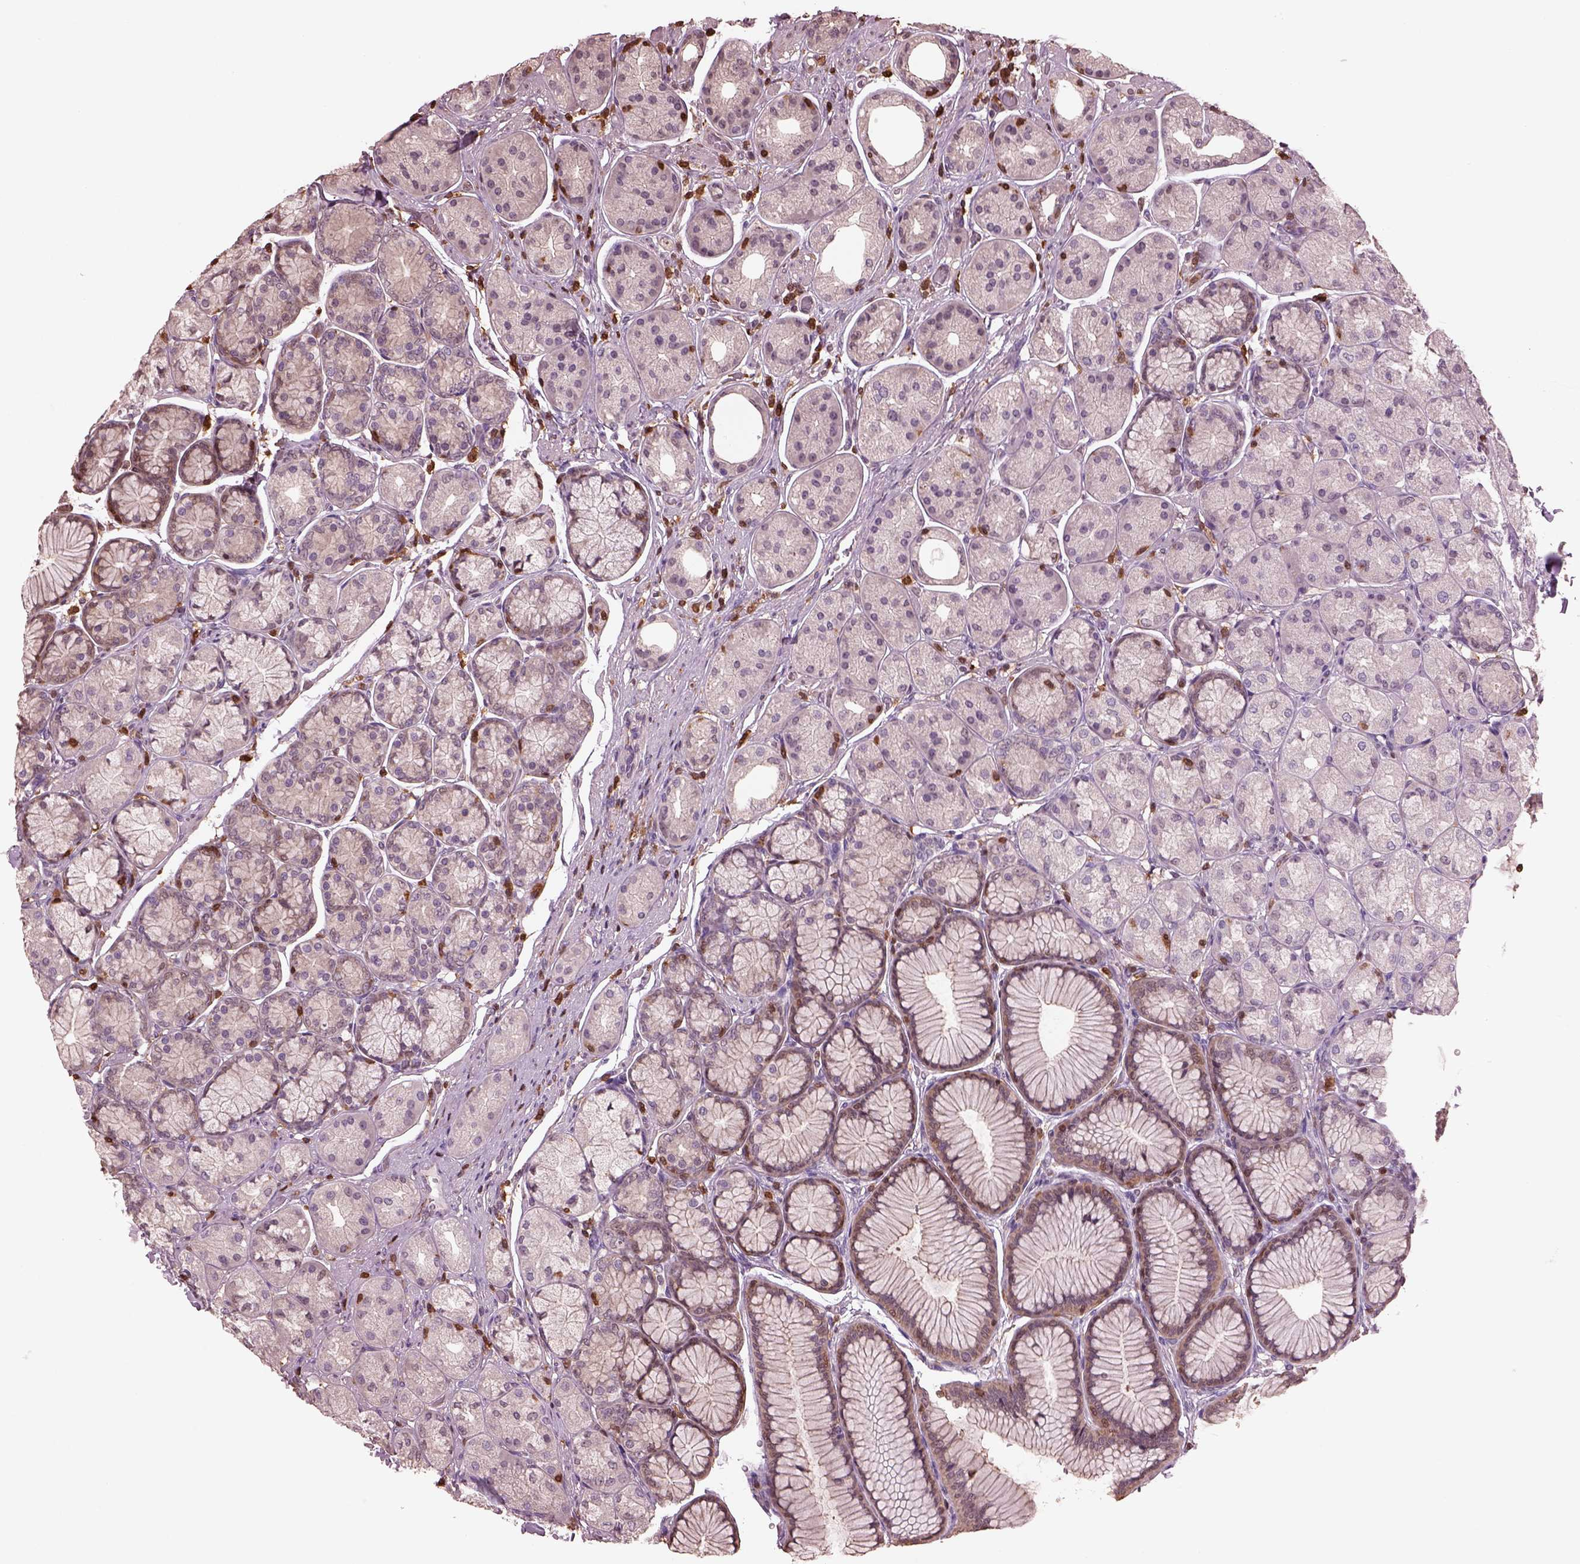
{"staining": {"intensity": "weak", "quantity": "<25%", "location": "cytoplasmic/membranous"}, "tissue": "stomach", "cell_type": "Glandular cells", "image_type": "normal", "snomed": [{"axis": "morphology", "description": "Normal tissue, NOS"}, {"axis": "morphology", "description": "Adenocarcinoma, NOS"}, {"axis": "morphology", "description": "Adenocarcinoma, High grade"}, {"axis": "topography", "description": "Stomach, upper"}, {"axis": "topography", "description": "Stomach"}], "caption": "Glandular cells are negative for protein expression in normal human stomach.", "gene": "IL31RA", "patient": {"sex": "female", "age": 65}}